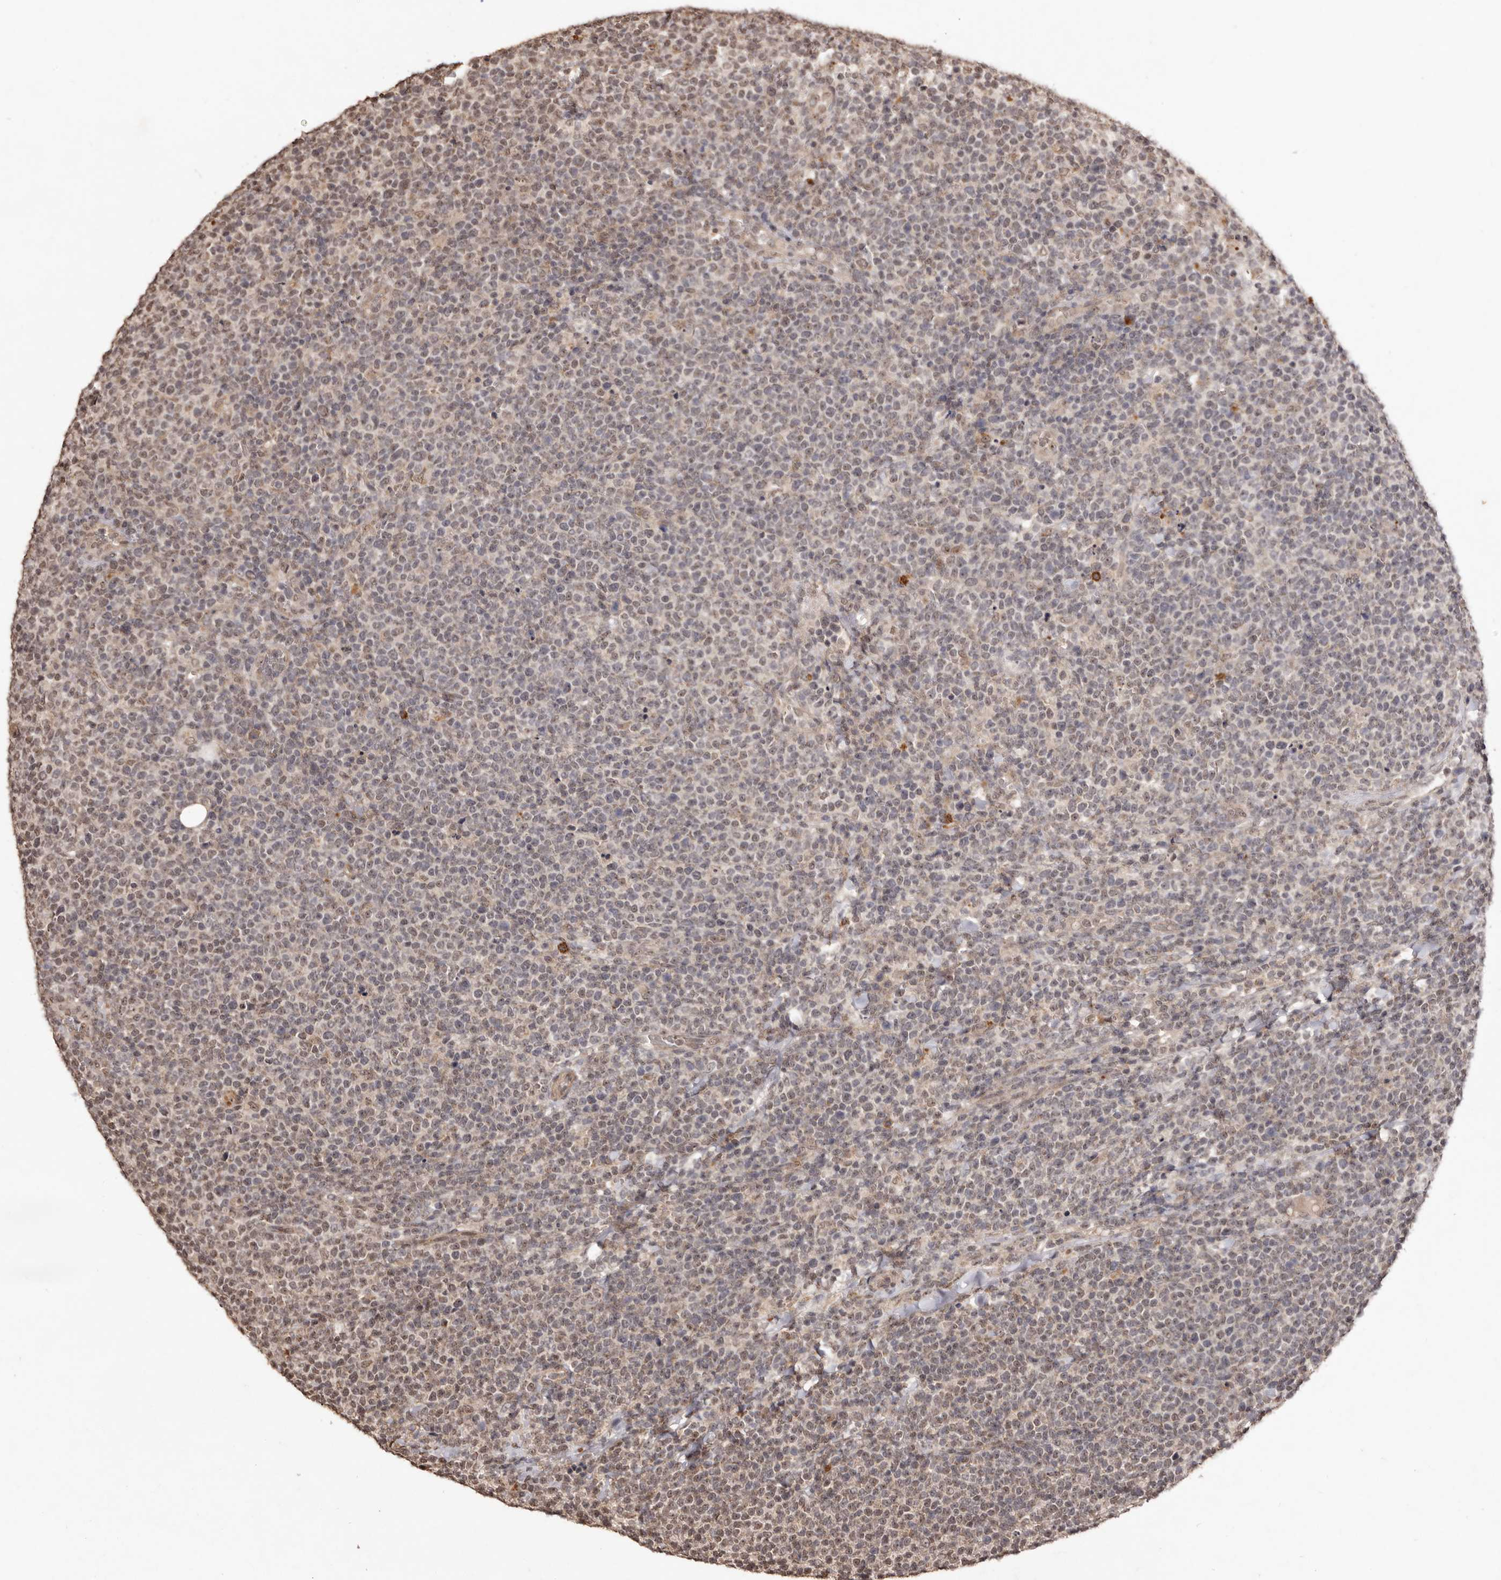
{"staining": {"intensity": "weak", "quantity": ">75%", "location": "nuclear"}, "tissue": "lymphoma", "cell_type": "Tumor cells", "image_type": "cancer", "snomed": [{"axis": "morphology", "description": "Malignant lymphoma, non-Hodgkin's type, High grade"}, {"axis": "topography", "description": "Lymph node"}], "caption": "This image displays immunohistochemistry (IHC) staining of human lymphoma, with low weak nuclear staining in approximately >75% of tumor cells.", "gene": "NOTCH1", "patient": {"sex": "male", "age": 61}}